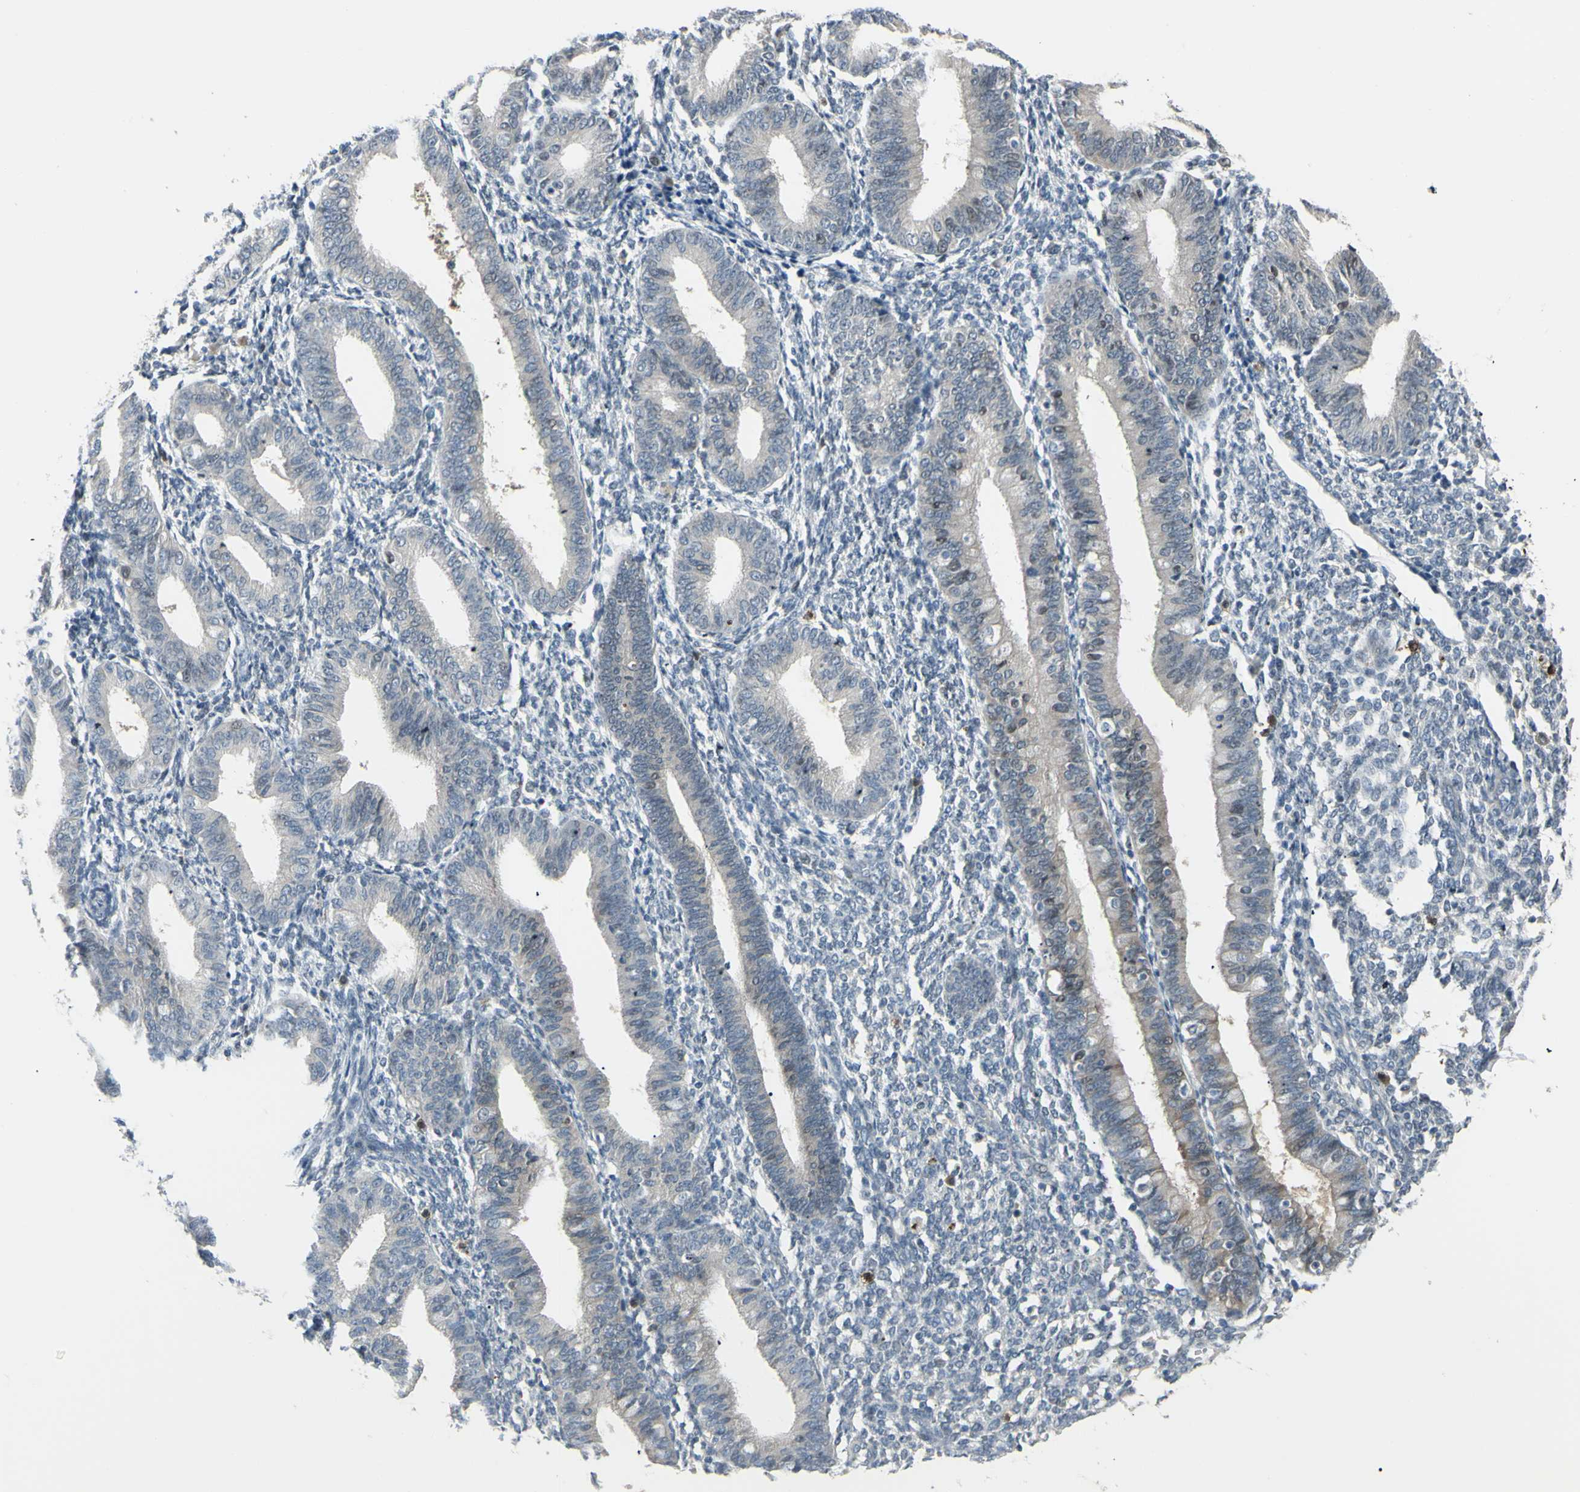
{"staining": {"intensity": "negative", "quantity": "none", "location": "none"}, "tissue": "endometrium", "cell_type": "Cells in endometrial stroma", "image_type": "normal", "snomed": [{"axis": "morphology", "description": "Normal tissue, NOS"}, {"axis": "topography", "description": "Endometrium"}], "caption": "Micrograph shows no significant protein positivity in cells in endometrial stroma of normal endometrium. Nuclei are stained in blue.", "gene": "ETNK1", "patient": {"sex": "female", "age": 61}}